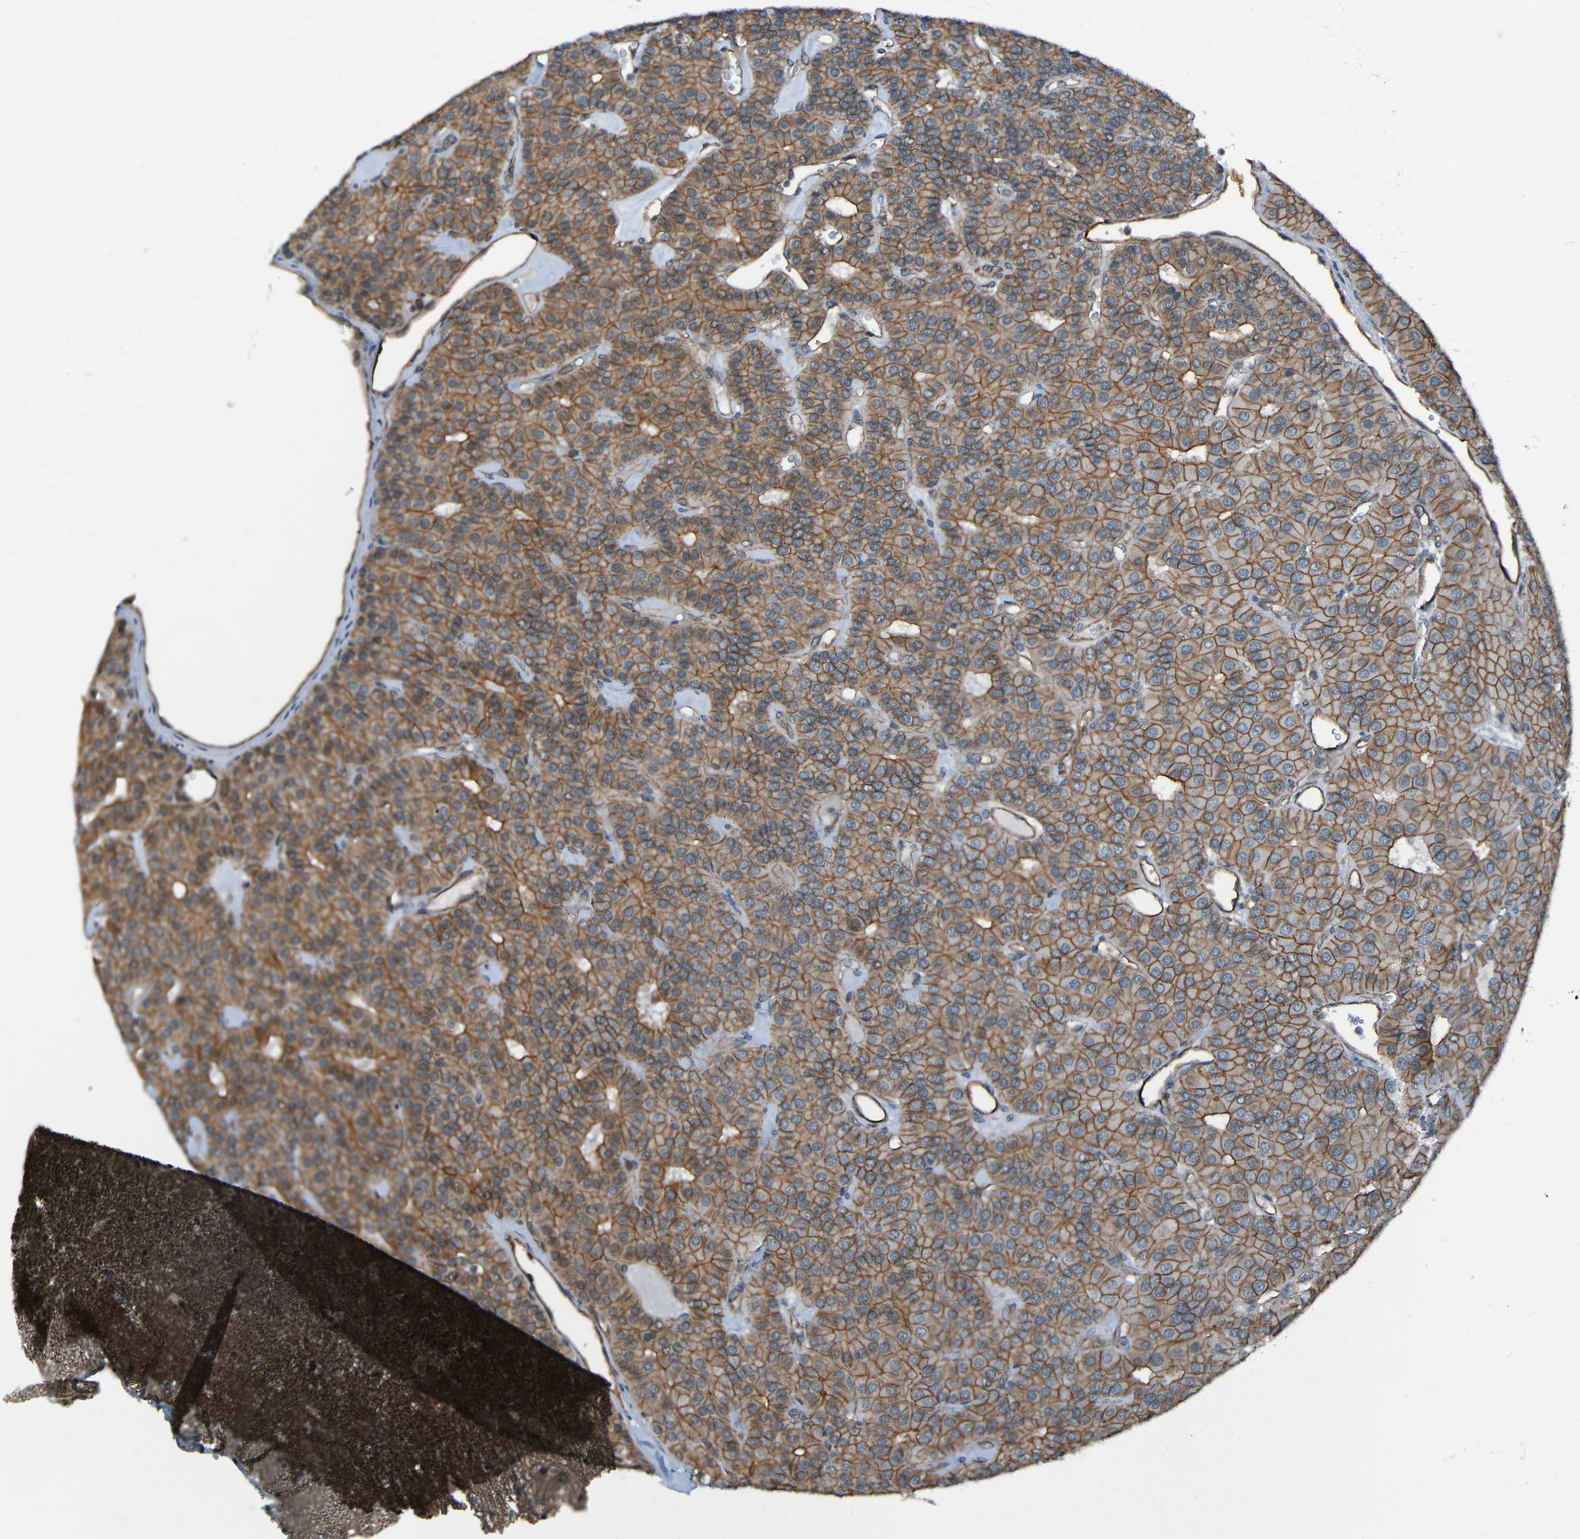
{"staining": {"intensity": "moderate", "quantity": ">75%", "location": "cytoplasmic/membranous"}, "tissue": "parathyroid gland", "cell_type": "Glandular cells", "image_type": "normal", "snomed": [{"axis": "morphology", "description": "Normal tissue, NOS"}, {"axis": "morphology", "description": "Adenoma, NOS"}, {"axis": "topography", "description": "Parathyroid gland"}], "caption": "A histopathology image of human parathyroid gland stained for a protein reveals moderate cytoplasmic/membranous brown staining in glandular cells. (DAB = brown stain, brightfield microscopy at high magnification).", "gene": "LGR5", "patient": {"sex": "female", "age": 86}}